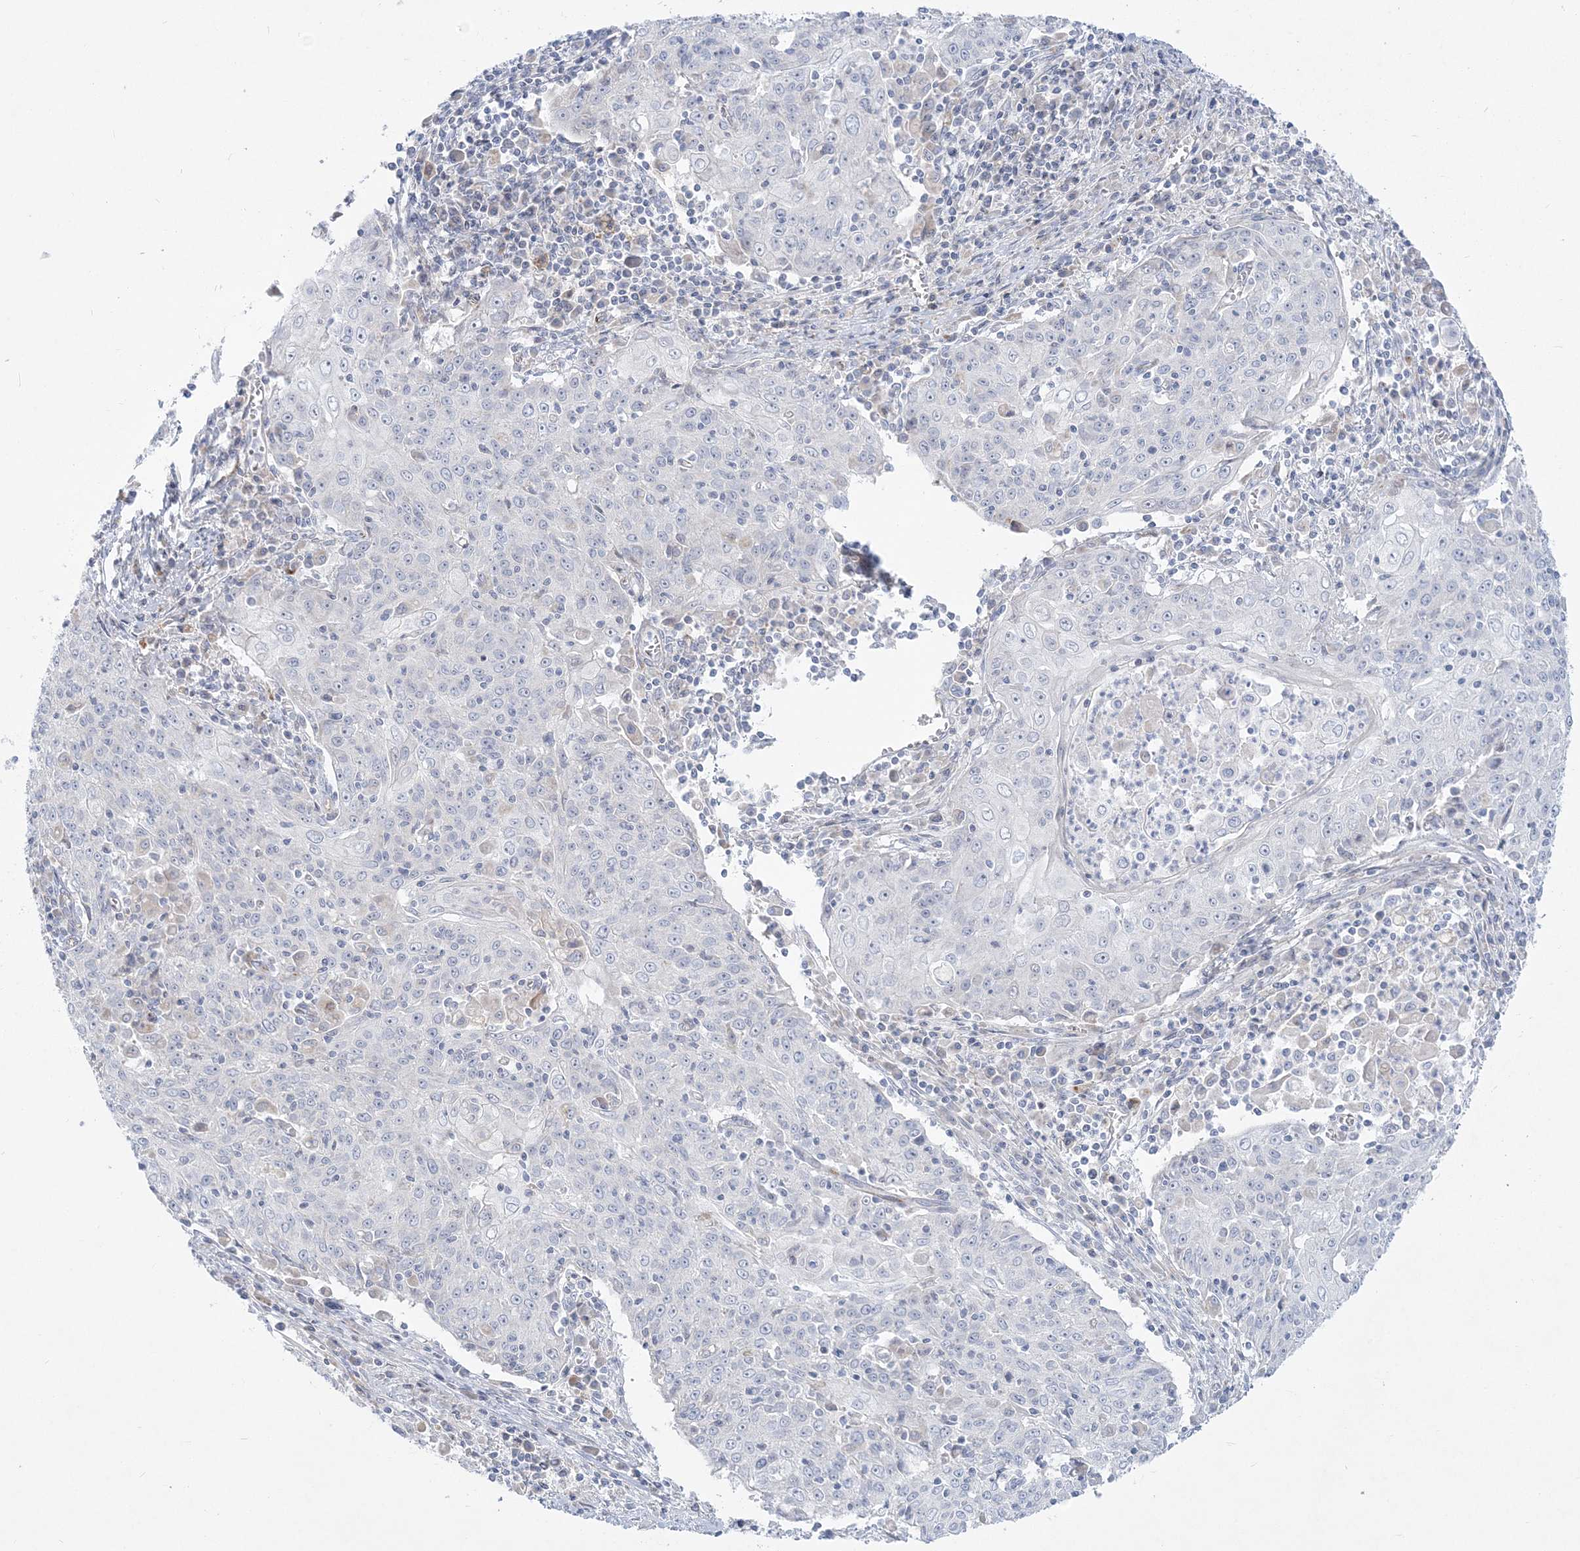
{"staining": {"intensity": "negative", "quantity": "none", "location": "none"}, "tissue": "cervical cancer", "cell_type": "Tumor cells", "image_type": "cancer", "snomed": [{"axis": "morphology", "description": "Squamous cell carcinoma, NOS"}, {"axis": "topography", "description": "Cervix"}], "caption": "High magnification brightfield microscopy of cervical cancer (squamous cell carcinoma) stained with DAB (3,3'-diaminobenzidine) (brown) and counterstained with hematoxylin (blue): tumor cells show no significant positivity.", "gene": "GPAT2", "patient": {"sex": "female", "age": 48}}